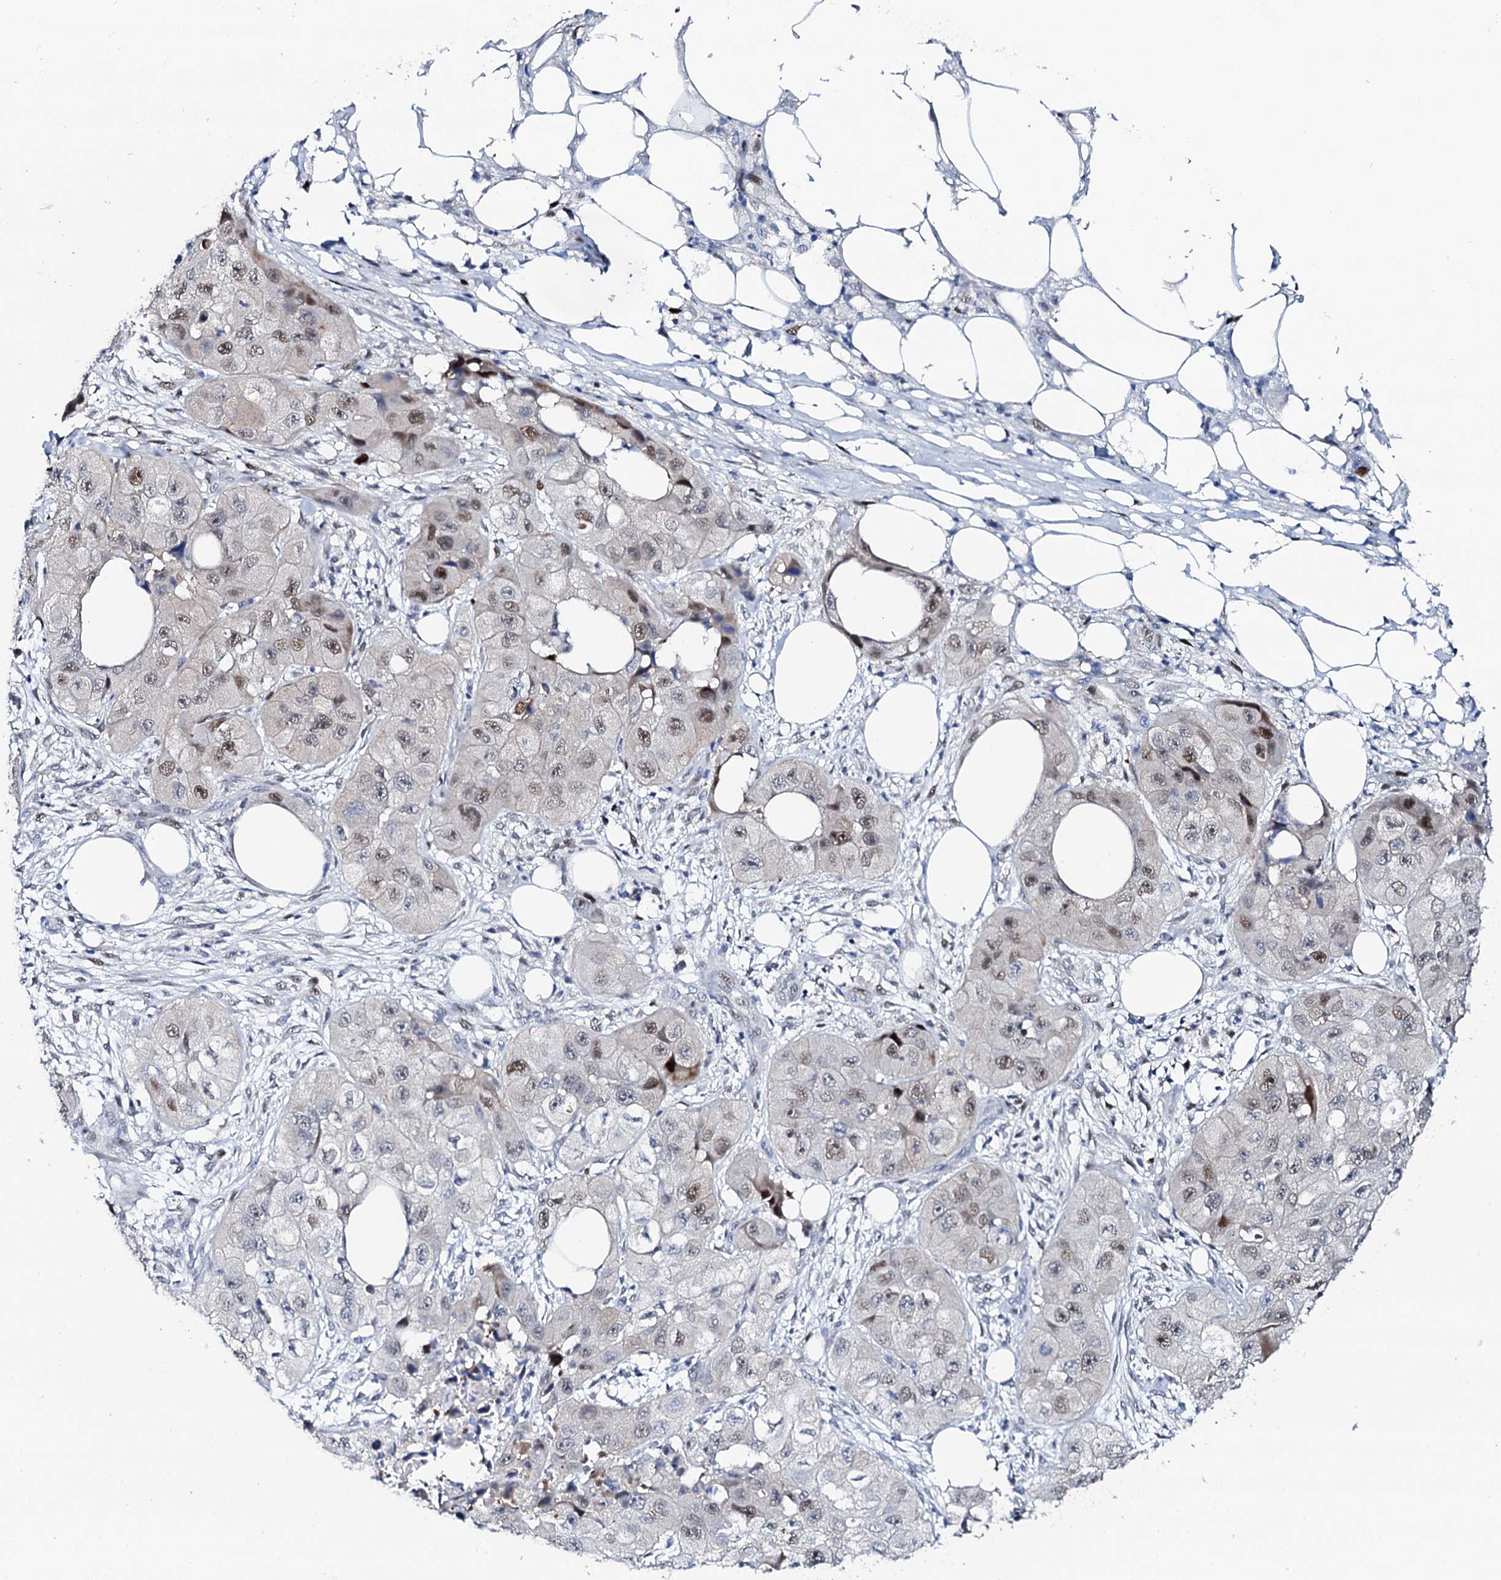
{"staining": {"intensity": "weak", "quantity": "25%-75%", "location": "nuclear"}, "tissue": "skin cancer", "cell_type": "Tumor cells", "image_type": "cancer", "snomed": [{"axis": "morphology", "description": "Squamous cell carcinoma, NOS"}, {"axis": "topography", "description": "Skin"}, {"axis": "topography", "description": "Subcutis"}], "caption": "Skin squamous cell carcinoma was stained to show a protein in brown. There is low levels of weak nuclear staining in approximately 25%-75% of tumor cells.", "gene": "NUDT13", "patient": {"sex": "male", "age": 73}}